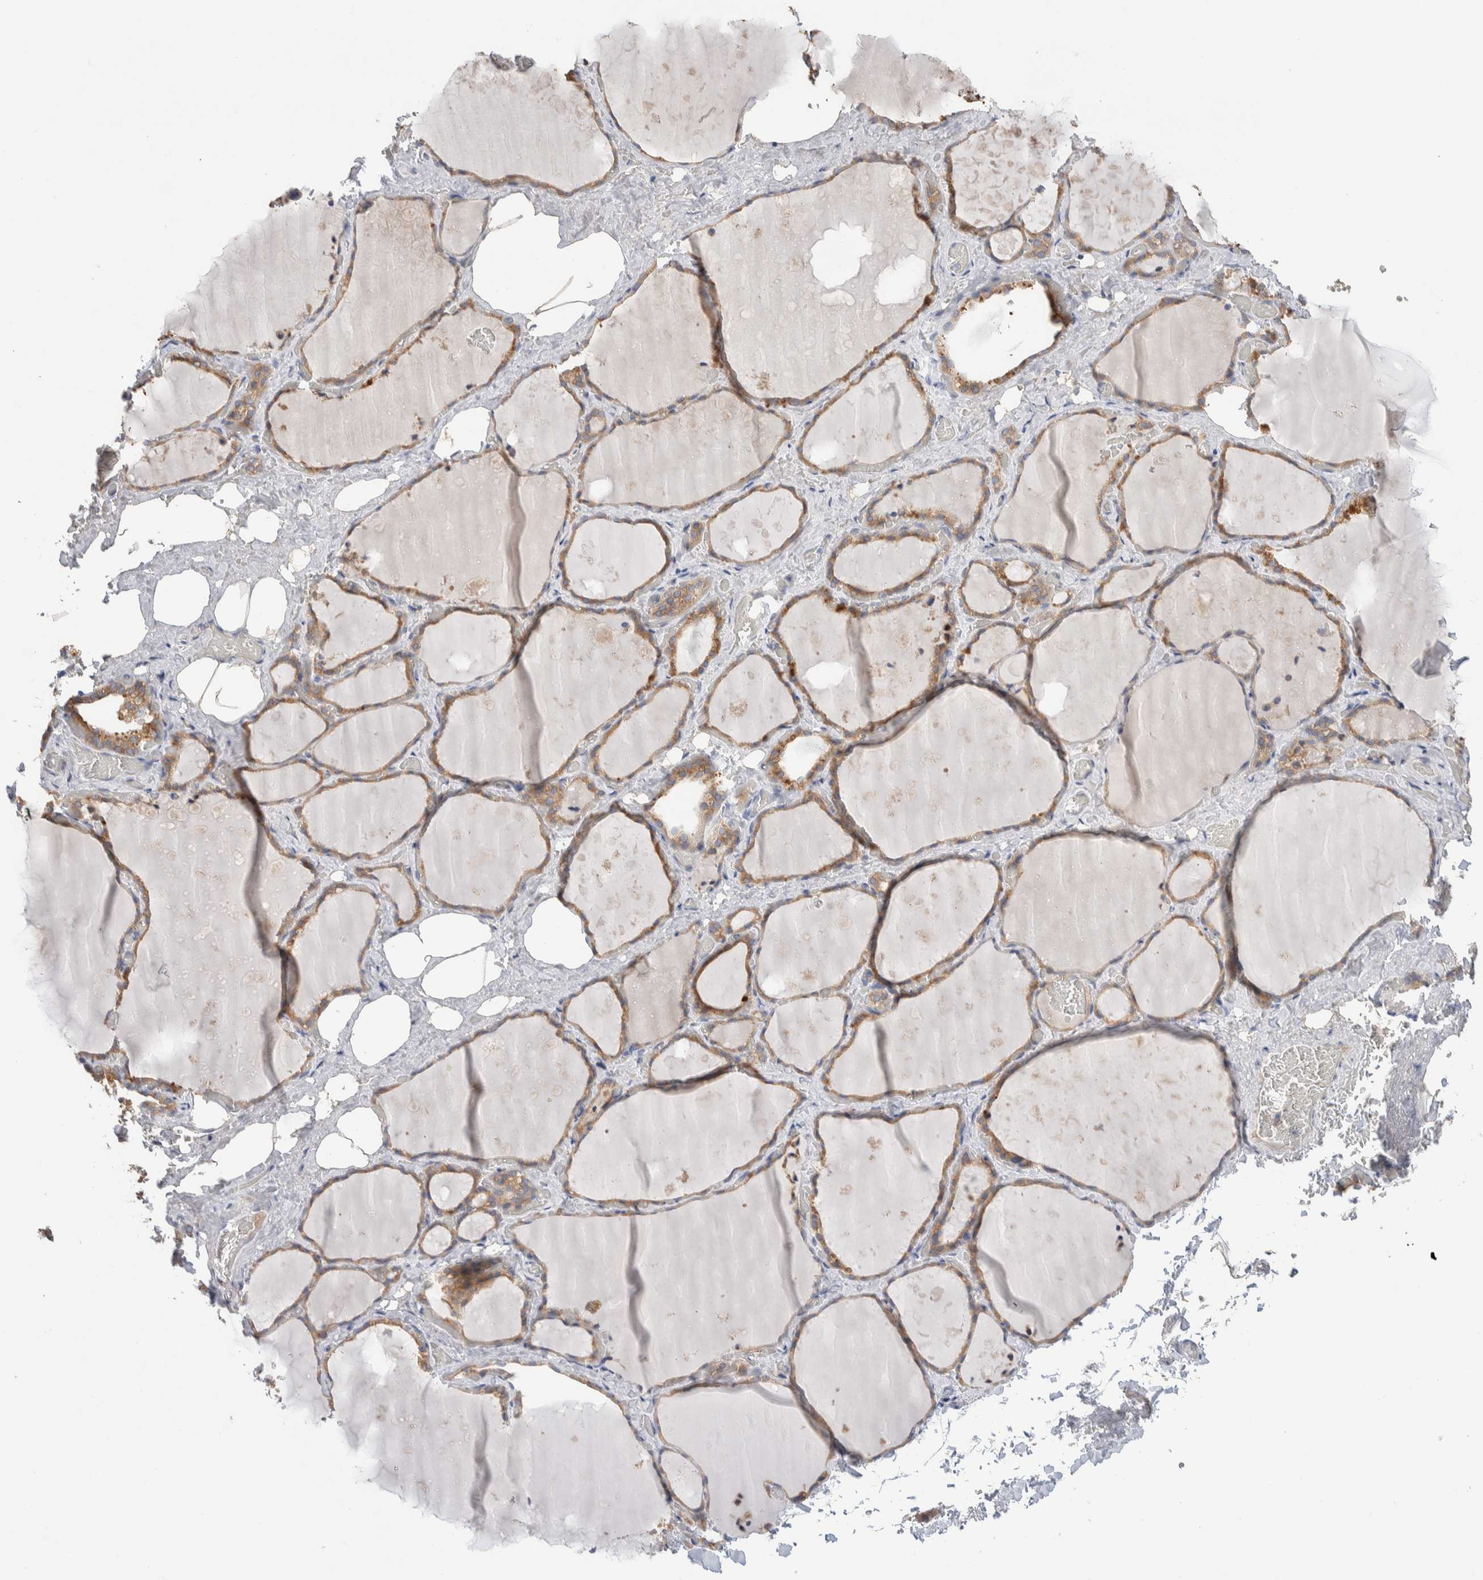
{"staining": {"intensity": "weak", "quantity": ">75%", "location": "cytoplasmic/membranous"}, "tissue": "thyroid gland", "cell_type": "Glandular cells", "image_type": "normal", "snomed": [{"axis": "morphology", "description": "Normal tissue, NOS"}, {"axis": "topography", "description": "Thyroid gland"}], "caption": "An image of thyroid gland stained for a protein exhibits weak cytoplasmic/membranous brown staining in glandular cells. (brown staining indicates protein expression, while blue staining denotes nuclei).", "gene": "RUSF1", "patient": {"sex": "male", "age": 61}}